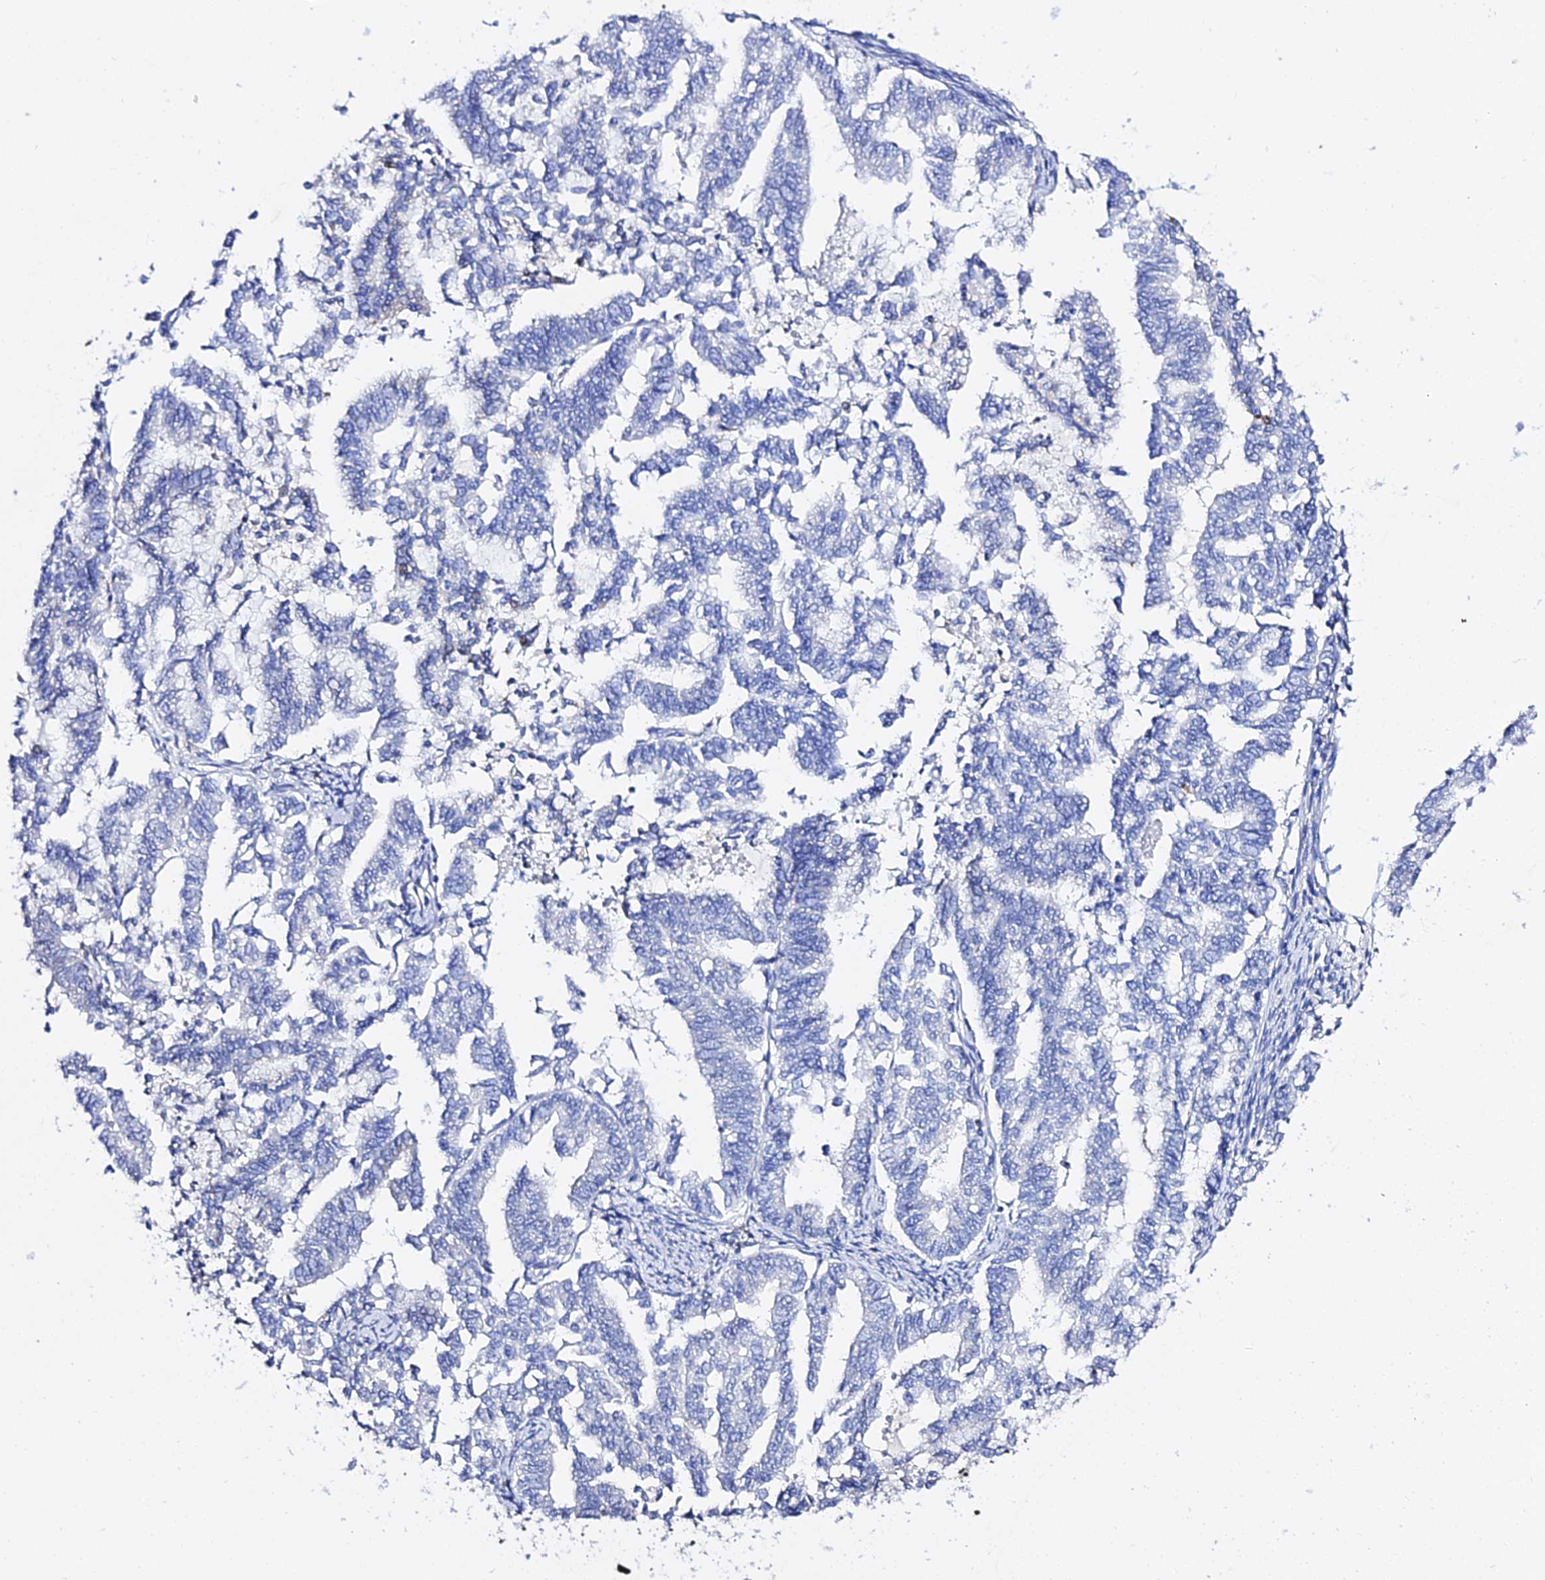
{"staining": {"intensity": "negative", "quantity": "none", "location": "none"}, "tissue": "endometrial cancer", "cell_type": "Tumor cells", "image_type": "cancer", "snomed": [{"axis": "morphology", "description": "Adenocarcinoma, NOS"}, {"axis": "topography", "description": "Endometrium"}], "caption": "DAB (3,3'-diaminobenzidine) immunohistochemical staining of human endometrial adenocarcinoma demonstrates no significant positivity in tumor cells.", "gene": "POFUT2", "patient": {"sex": "female", "age": 79}}